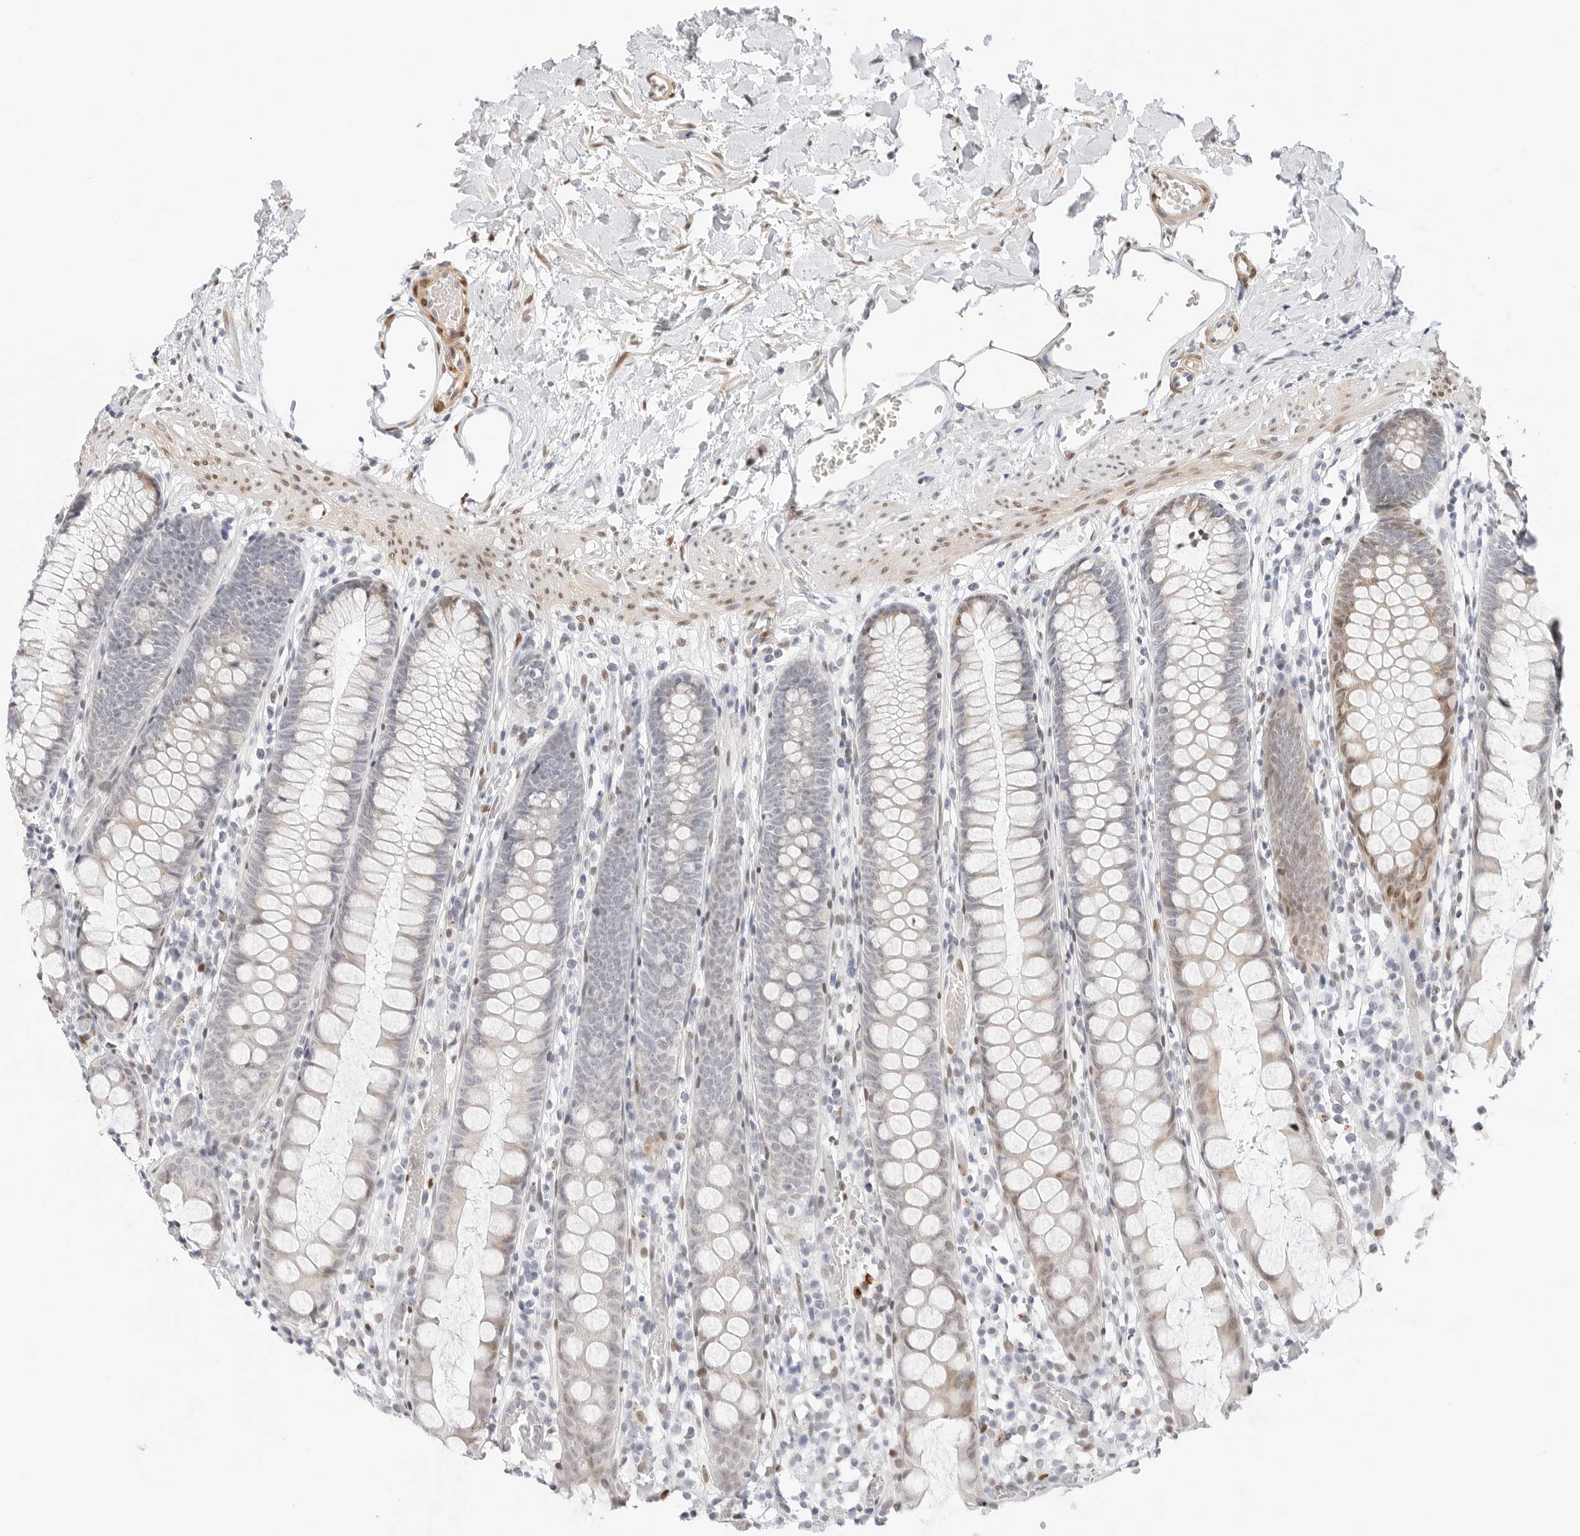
{"staining": {"intensity": "negative", "quantity": "none", "location": "none"}, "tissue": "colon", "cell_type": "Endothelial cells", "image_type": "normal", "snomed": [{"axis": "morphology", "description": "Normal tissue, NOS"}, {"axis": "topography", "description": "Colon"}], "caption": "IHC of normal human colon displays no expression in endothelial cells.", "gene": "SPIDR", "patient": {"sex": "male", "age": 14}}